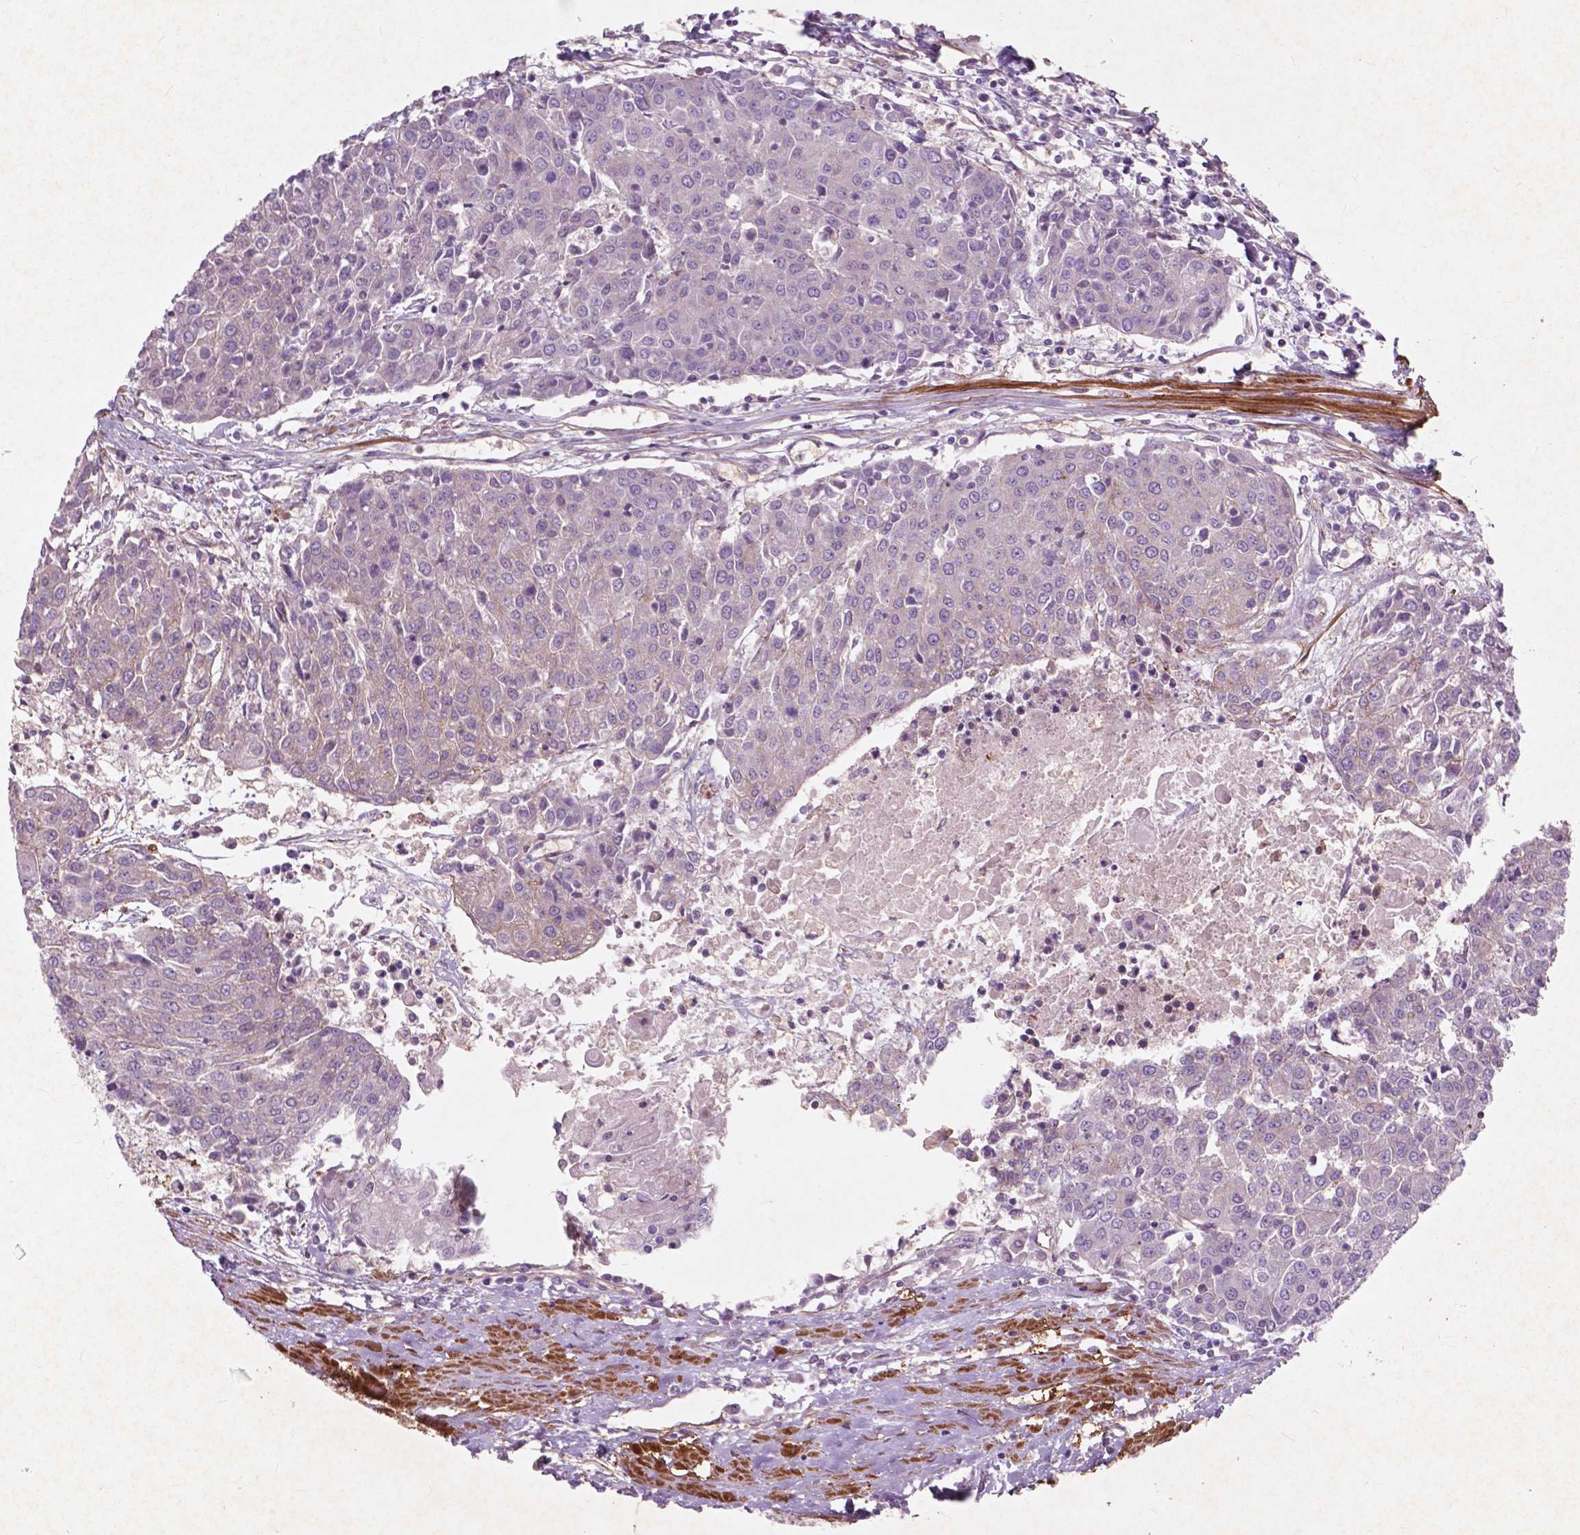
{"staining": {"intensity": "negative", "quantity": "none", "location": "none"}, "tissue": "urothelial cancer", "cell_type": "Tumor cells", "image_type": "cancer", "snomed": [{"axis": "morphology", "description": "Urothelial carcinoma, High grade"}, {"axis": "topography", "description": "Urinary bladder"}], "caption": "Immunohistochemistry (IHC) histopathology image of neoplastic tissue: urothelial cancer stained with DAB reveals no significant protein staining in tumor cells.", "gene": "RFPL4B", "patient": {"sex": "female", "age": 85}}